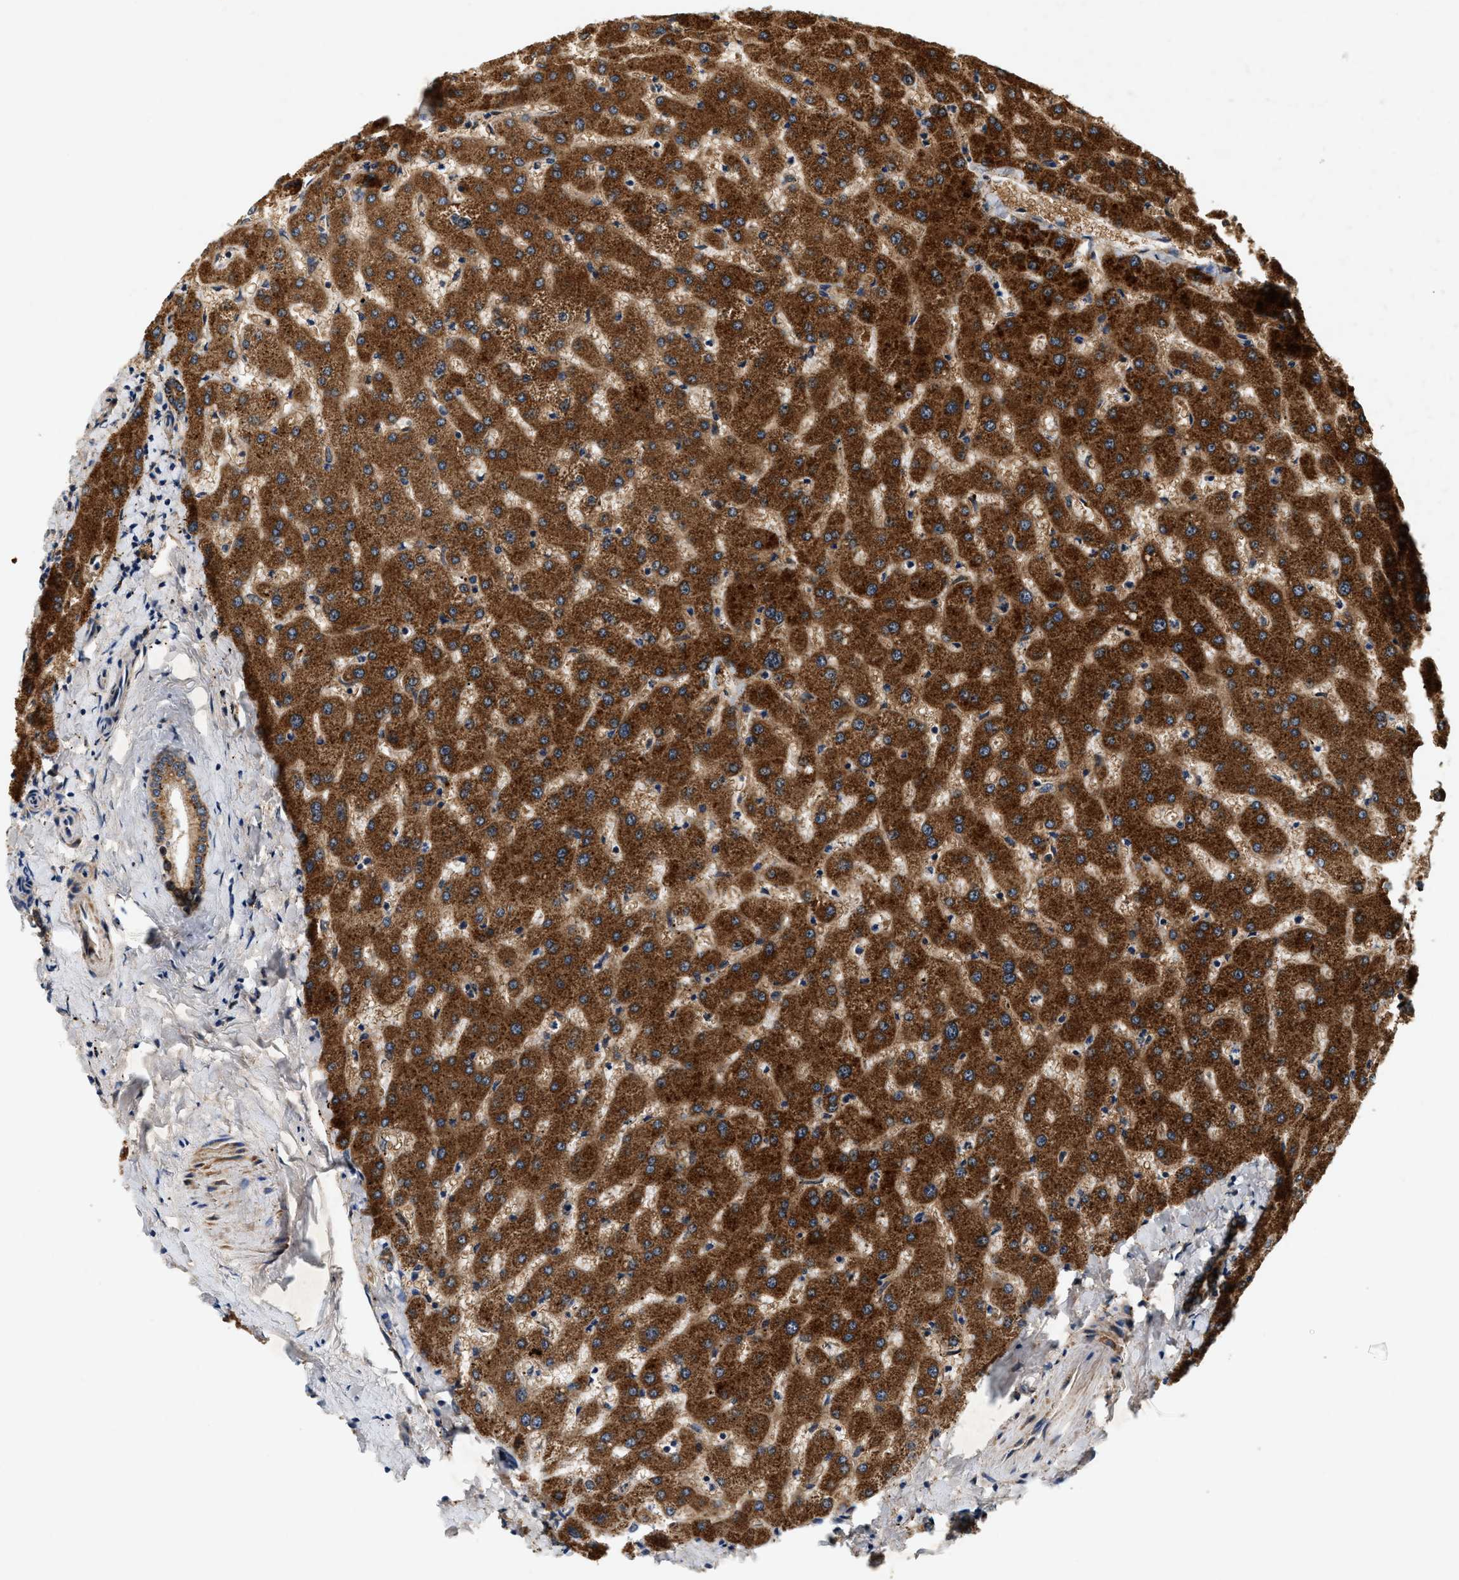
{"staining": {"intensity": "moderate", "quantity": ">75%", "location": "cytoplasmic/membranous"}, "tissue": "liver", "cell_type": "Cholangiocytes", "image_type": "normal", "snomed": [{"axis": "morphology", "description": "Normal tissue, NOS"}, {"axis": "topography", "description": "Liver"}], "caption": "IHC histopathology image of normal liver: human liver stained using immunohistochemistry (IHC) shows medium levels of moderate protein expression localized specifically in the cytoplasmic/membranous of cholangiocytes, appearing as a cytoplasmic/membranous brown color.", "gene": "DUSP10", "patient": {"sex": "female", "age": 63}}